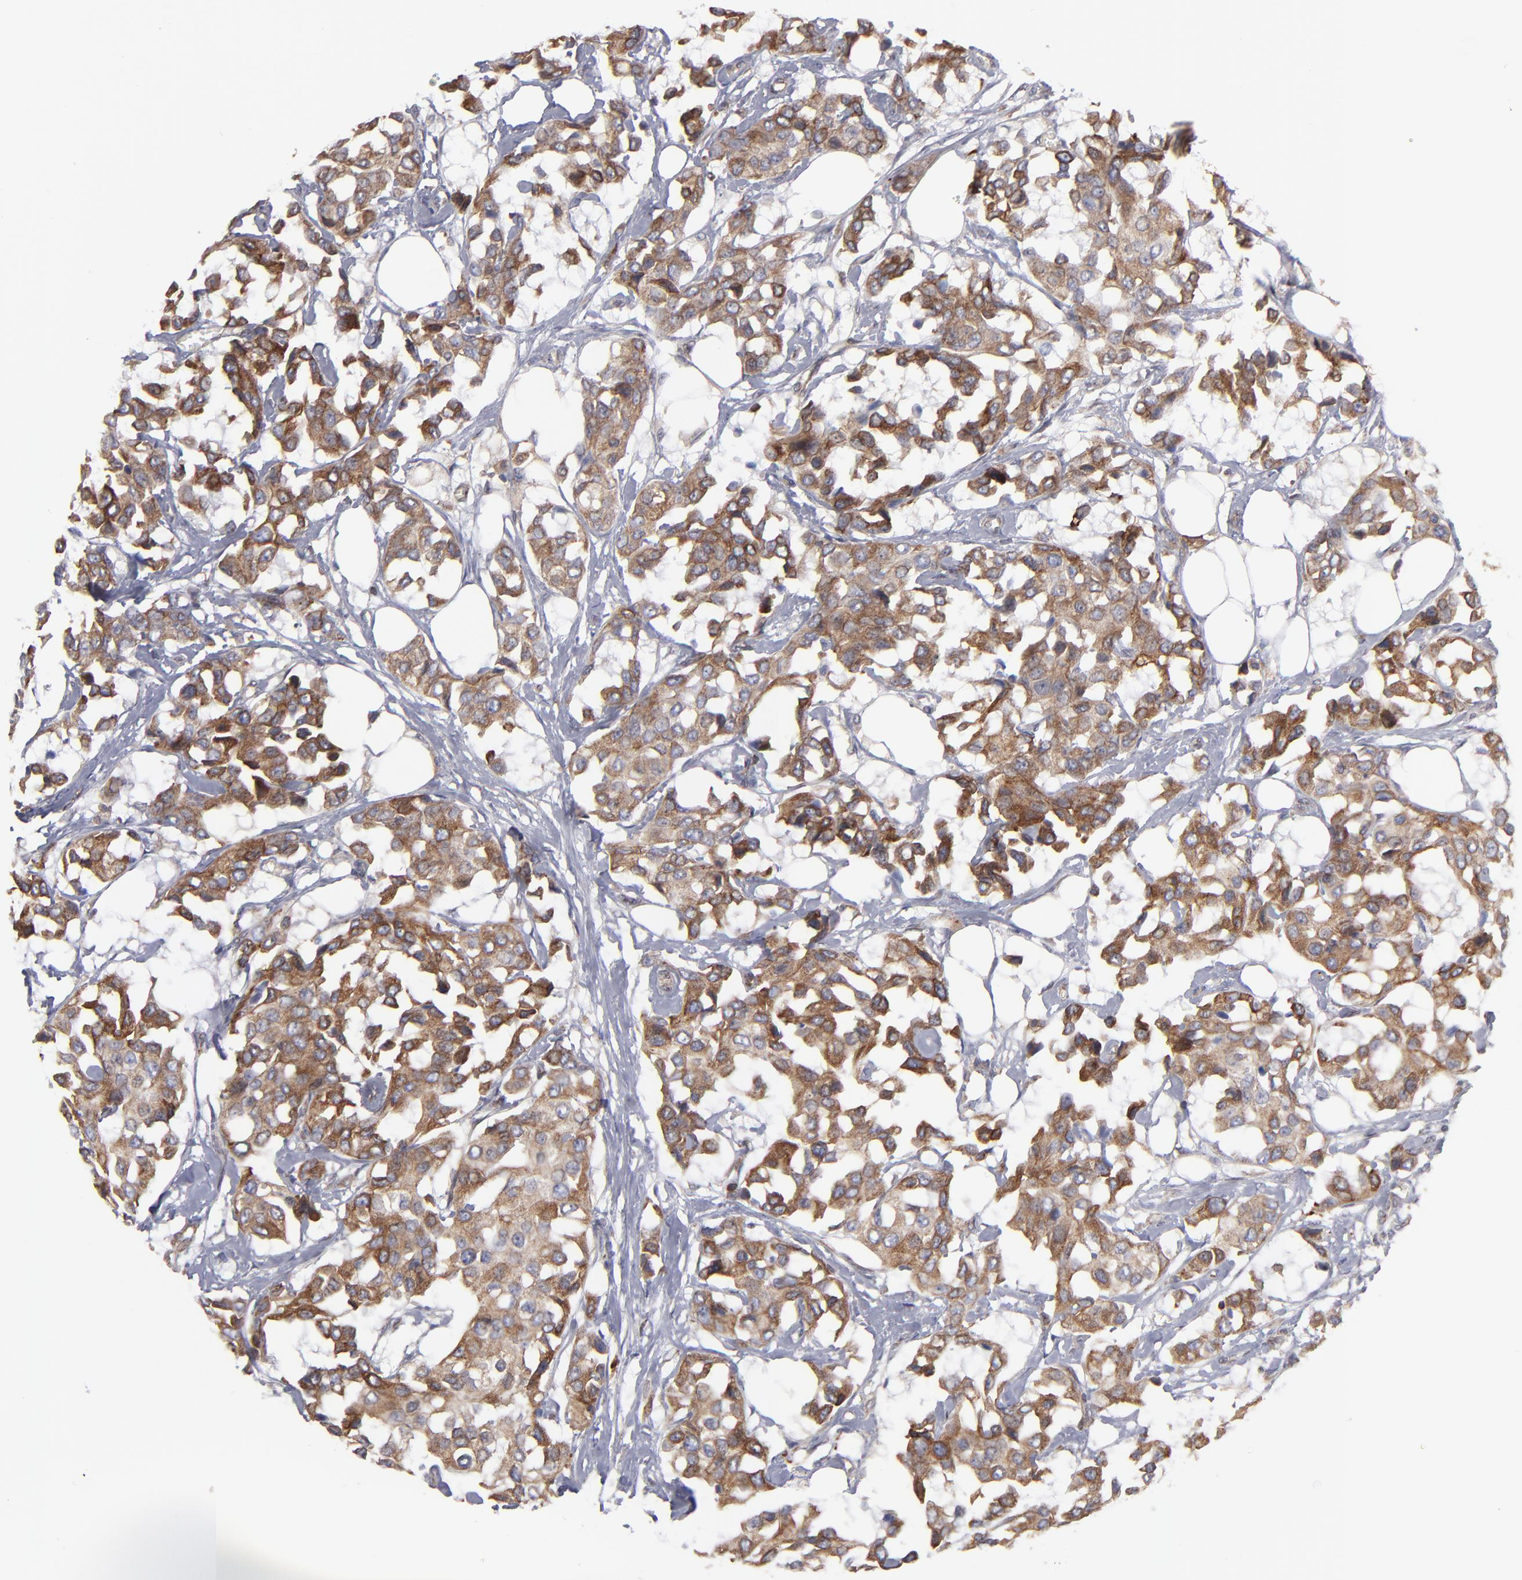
{"staining": {"intensity": "moderate", "quantity": ">75%", "location": "cytoplasmic/membranous"}, "tissue": "breast cancer", "cell_type": "Tumor cells", "image_type": "cancer", "snomed": [{"axis": "morphology", "description": "Duct carcinoma"}, {"axis": "topography", "description": "Breast"}], "caption": "Immunohistochemical staining of breast infiltrating ductal carcinoma demonstrates medium levels of moderate cytoplasmic/membranous protein positivity in about >75% of tumor cells.", "gene": "TMX1", "patient": {"sex": "female", "age": 80}}